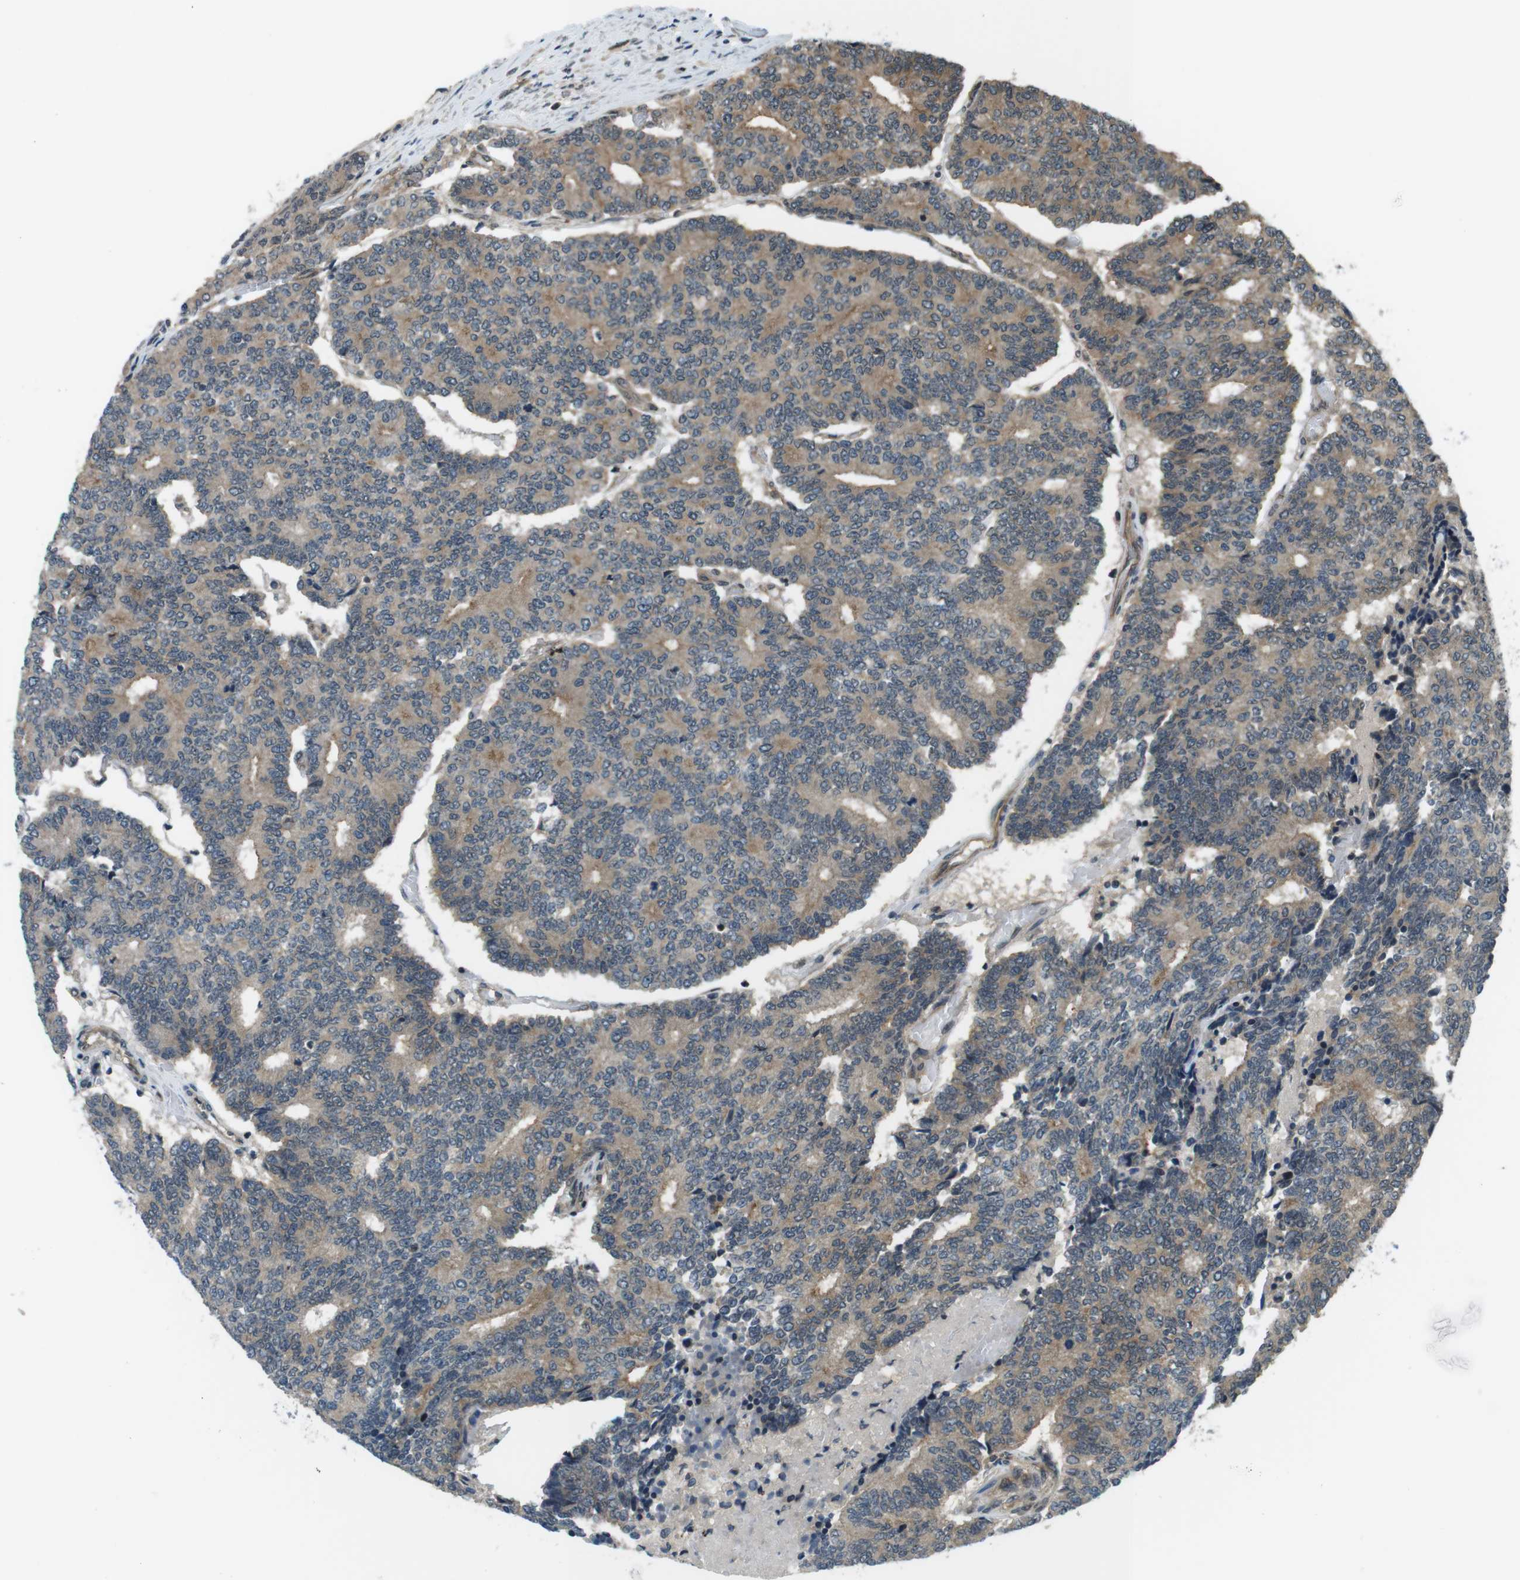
{"staining": {"intensity": "weak", "quantity": ">75%", "location": "cytoplasmic/membranous"}, "tissue": "prostate cancer", "cell_type": "Tumor cells", "image_type": "cancer", "snomed": [{"axis": "morphology", "description": "Normal tissue, NOS"}, {"axis": "morphology", "description": "Adenocarcinoma, High grade"}, {"axis": "topography", "description": "Prostate"}, {"axis": "topography", "description": "Seminal veicle"}], "caption": "Protein staining shows weak cytoplasmic/membranous expression in about >75% of tumor cells in adenocarcinoma (high-grade) (prostate).", "gene": "TIAM2", "patient": {"sex": "male", "age": 55}}